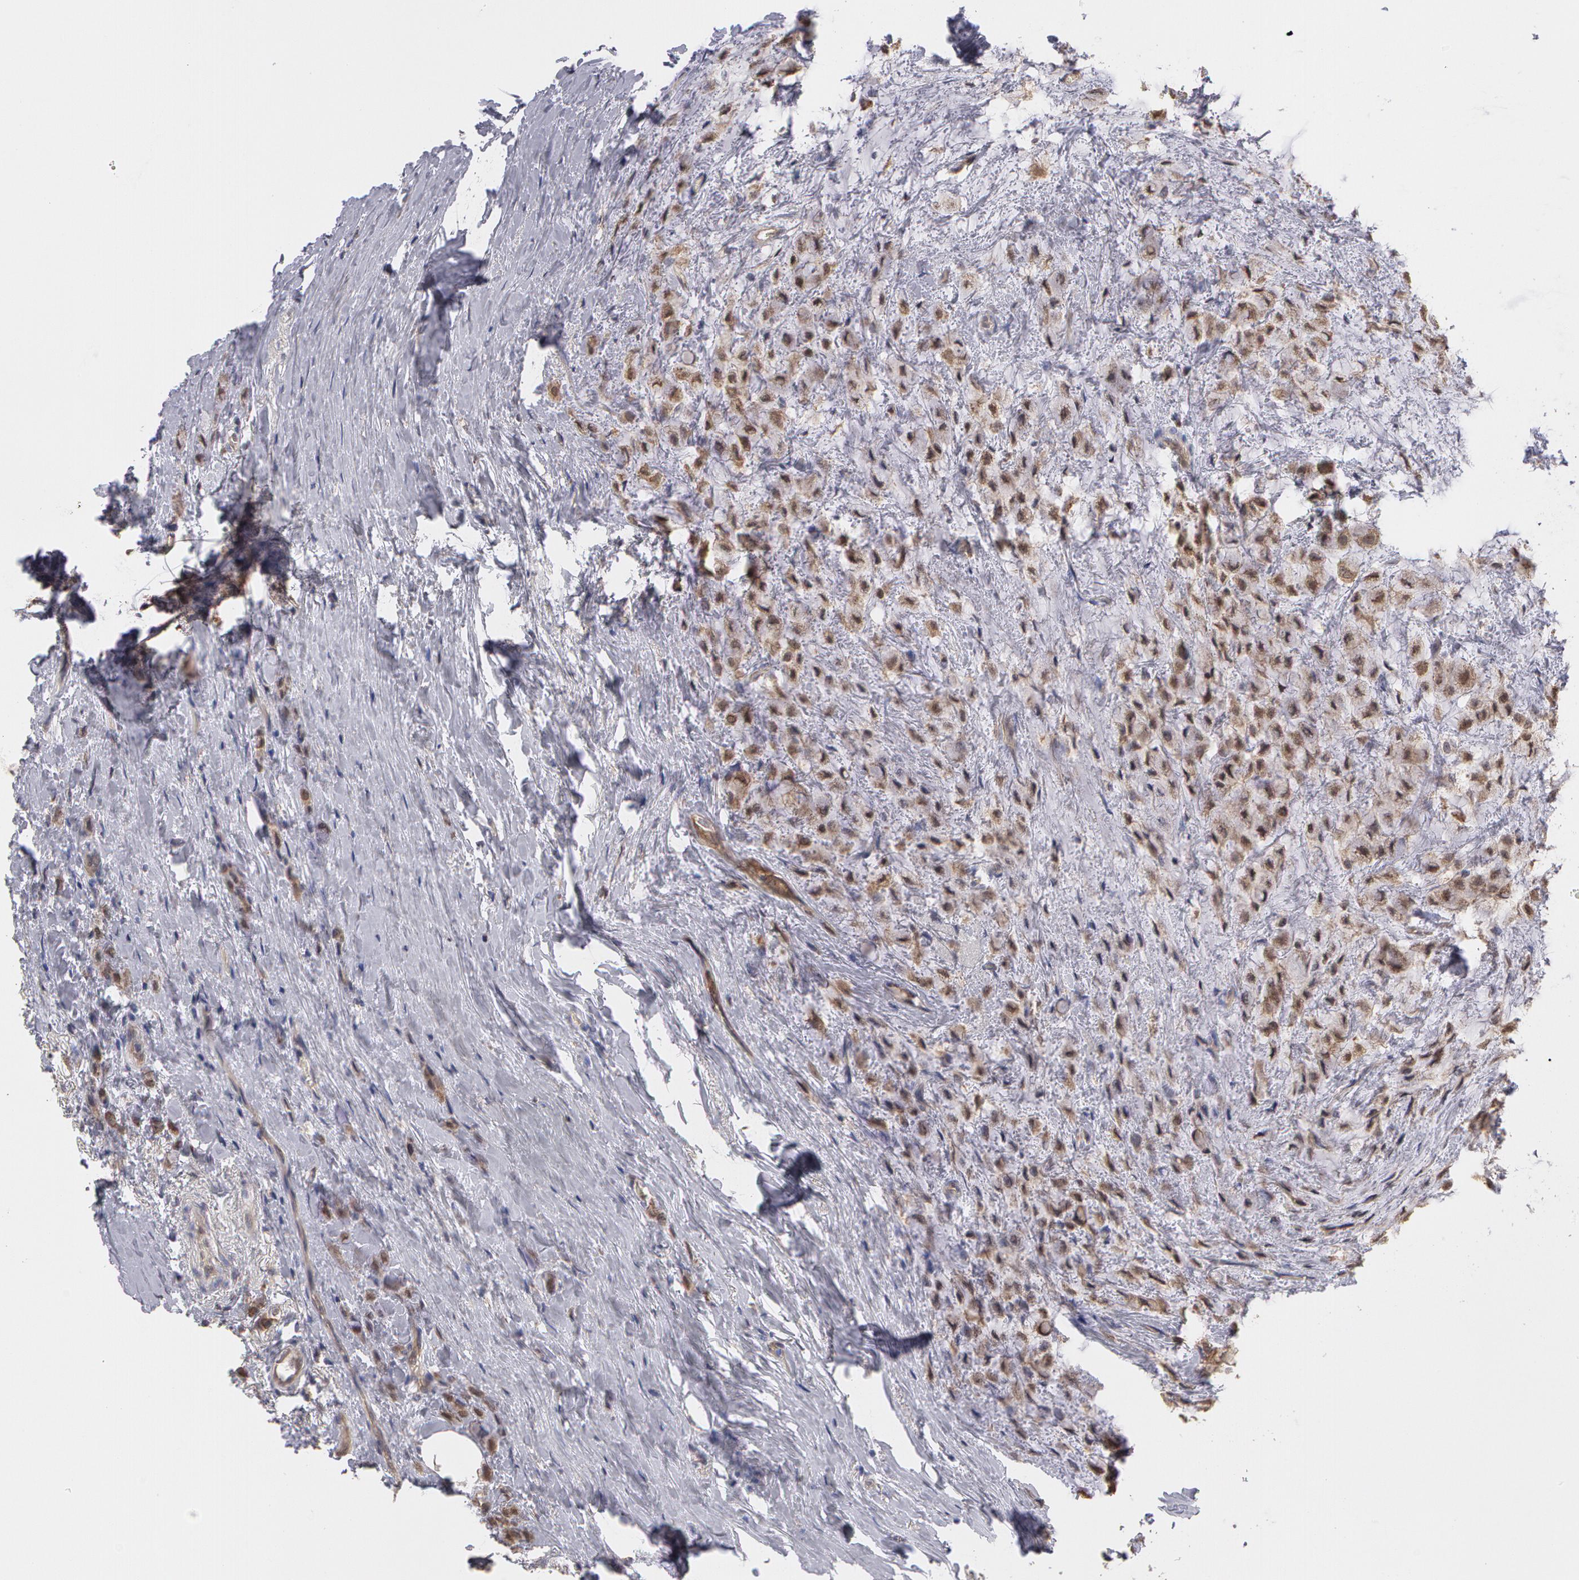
{"staining": {"intensity": "moderate", "quantity": ">75%", "location": "cytoplasmic/membranous"}, "tissue": "breast cancer", "cell_type": "Tumor cells", "image_type": "cancer", "snomed": [{"axis": "morphology", "description": "Lobular carcinoma"}, {"axis": "topography", "description": "Breast"}], "caption": "Breast cancer (lobular carcinoma) was stained to show a protein in brown. There is medium levels of moderate cytoplasmic/membranous positivity in about >75% of tumor cells. The staining is performed using DAB brown chromogen to label protein expression. The nuclei are counter-stained blue using hematoxylin.", "gene": "MPST", "patient": {"sex": "female", "age": 85}}